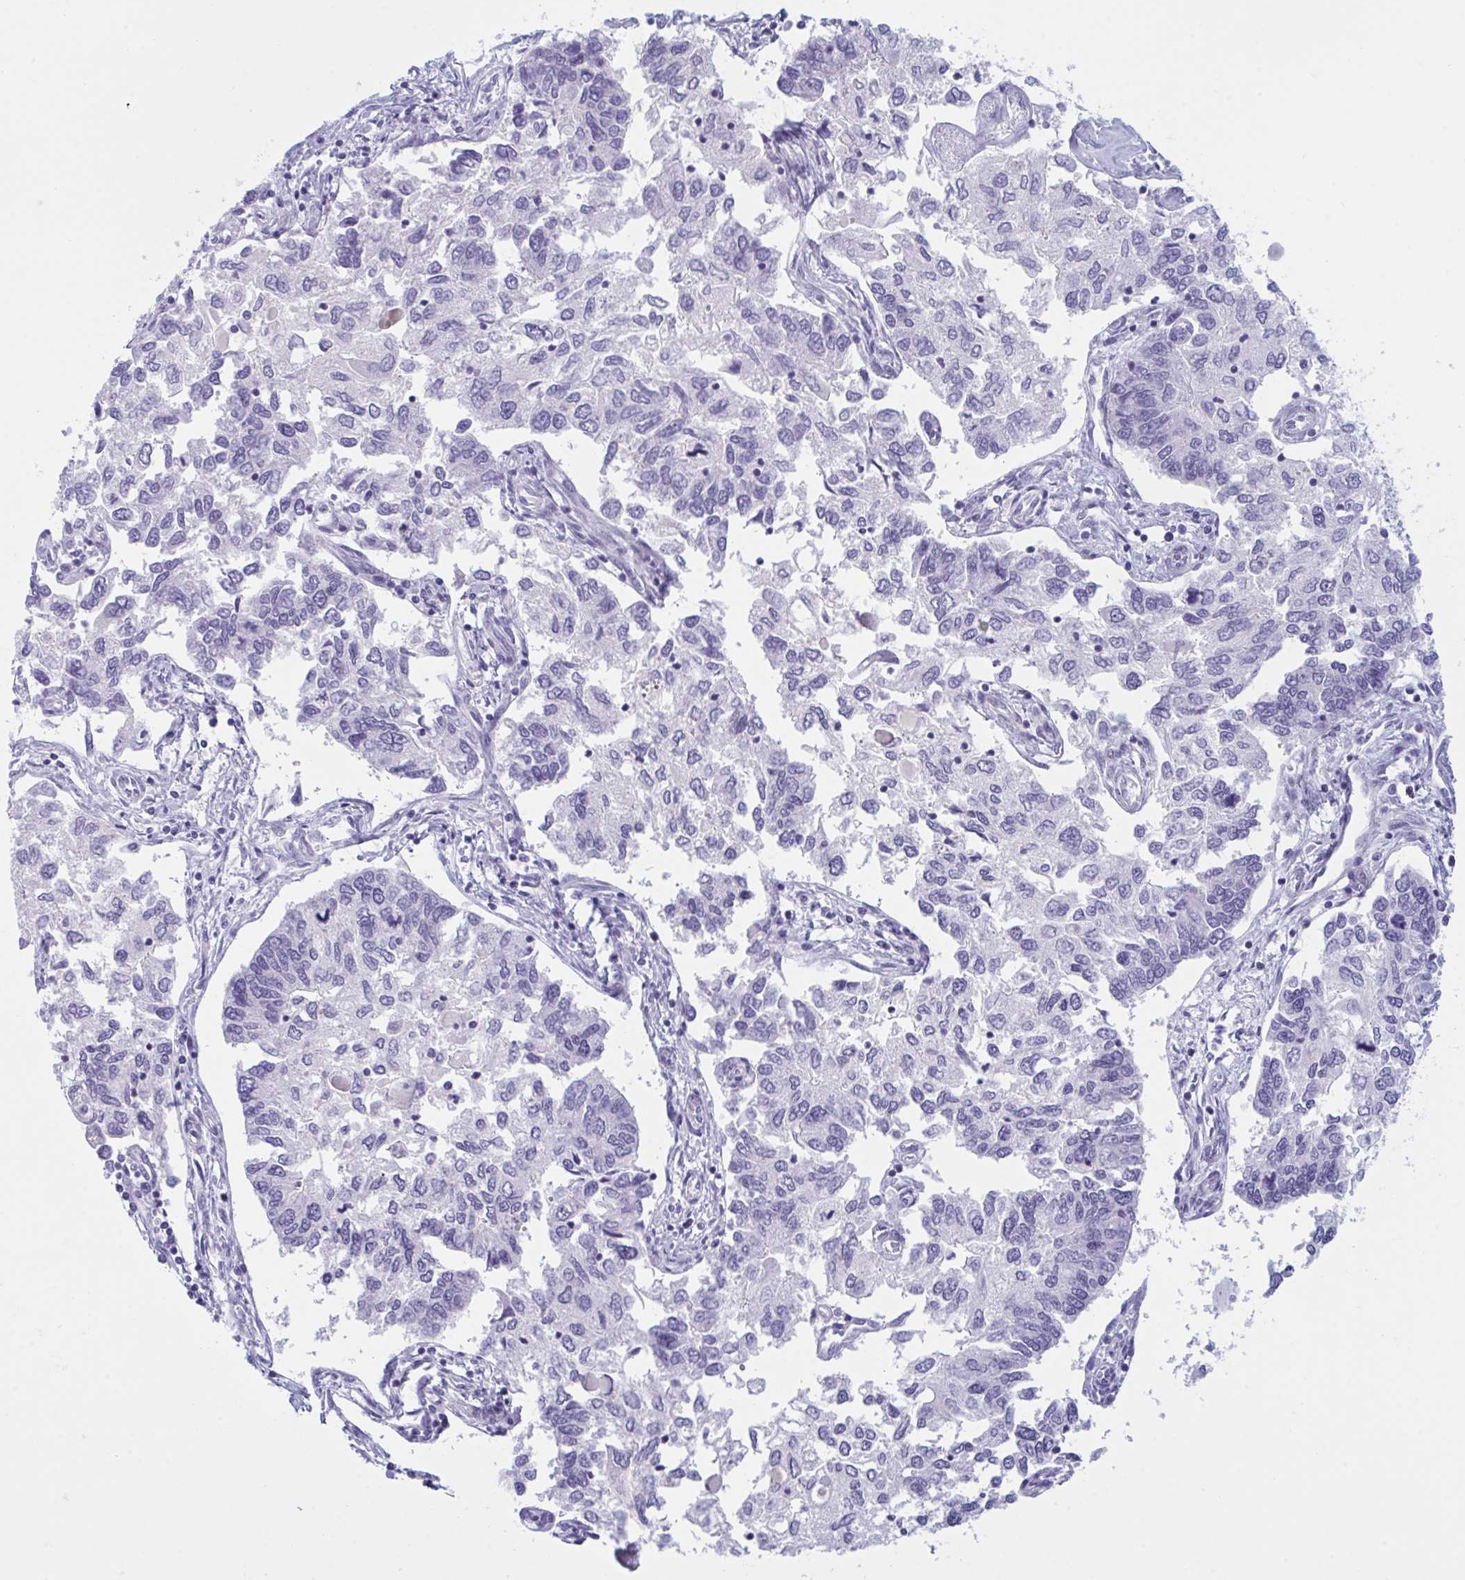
{"staining": {"intensity": "negative", "quantity": "none", "location": "none"}, "tissue": "endometrial cancer", "cell_type": "Tumor cells", "image_type": "cancer", "snomed": [{"axis": "morphology", "description": "Carcinoma, NOS"}, {"axis": "topography", "description": "Uterus"}], "caption": "High power microscopy photomicrograph of an IHC photomicrograph of endometrial cancer, revealing no significant expression in tumor cells.", "gene": "NAA30", "patient": {"sex": "female", "age": 76}}